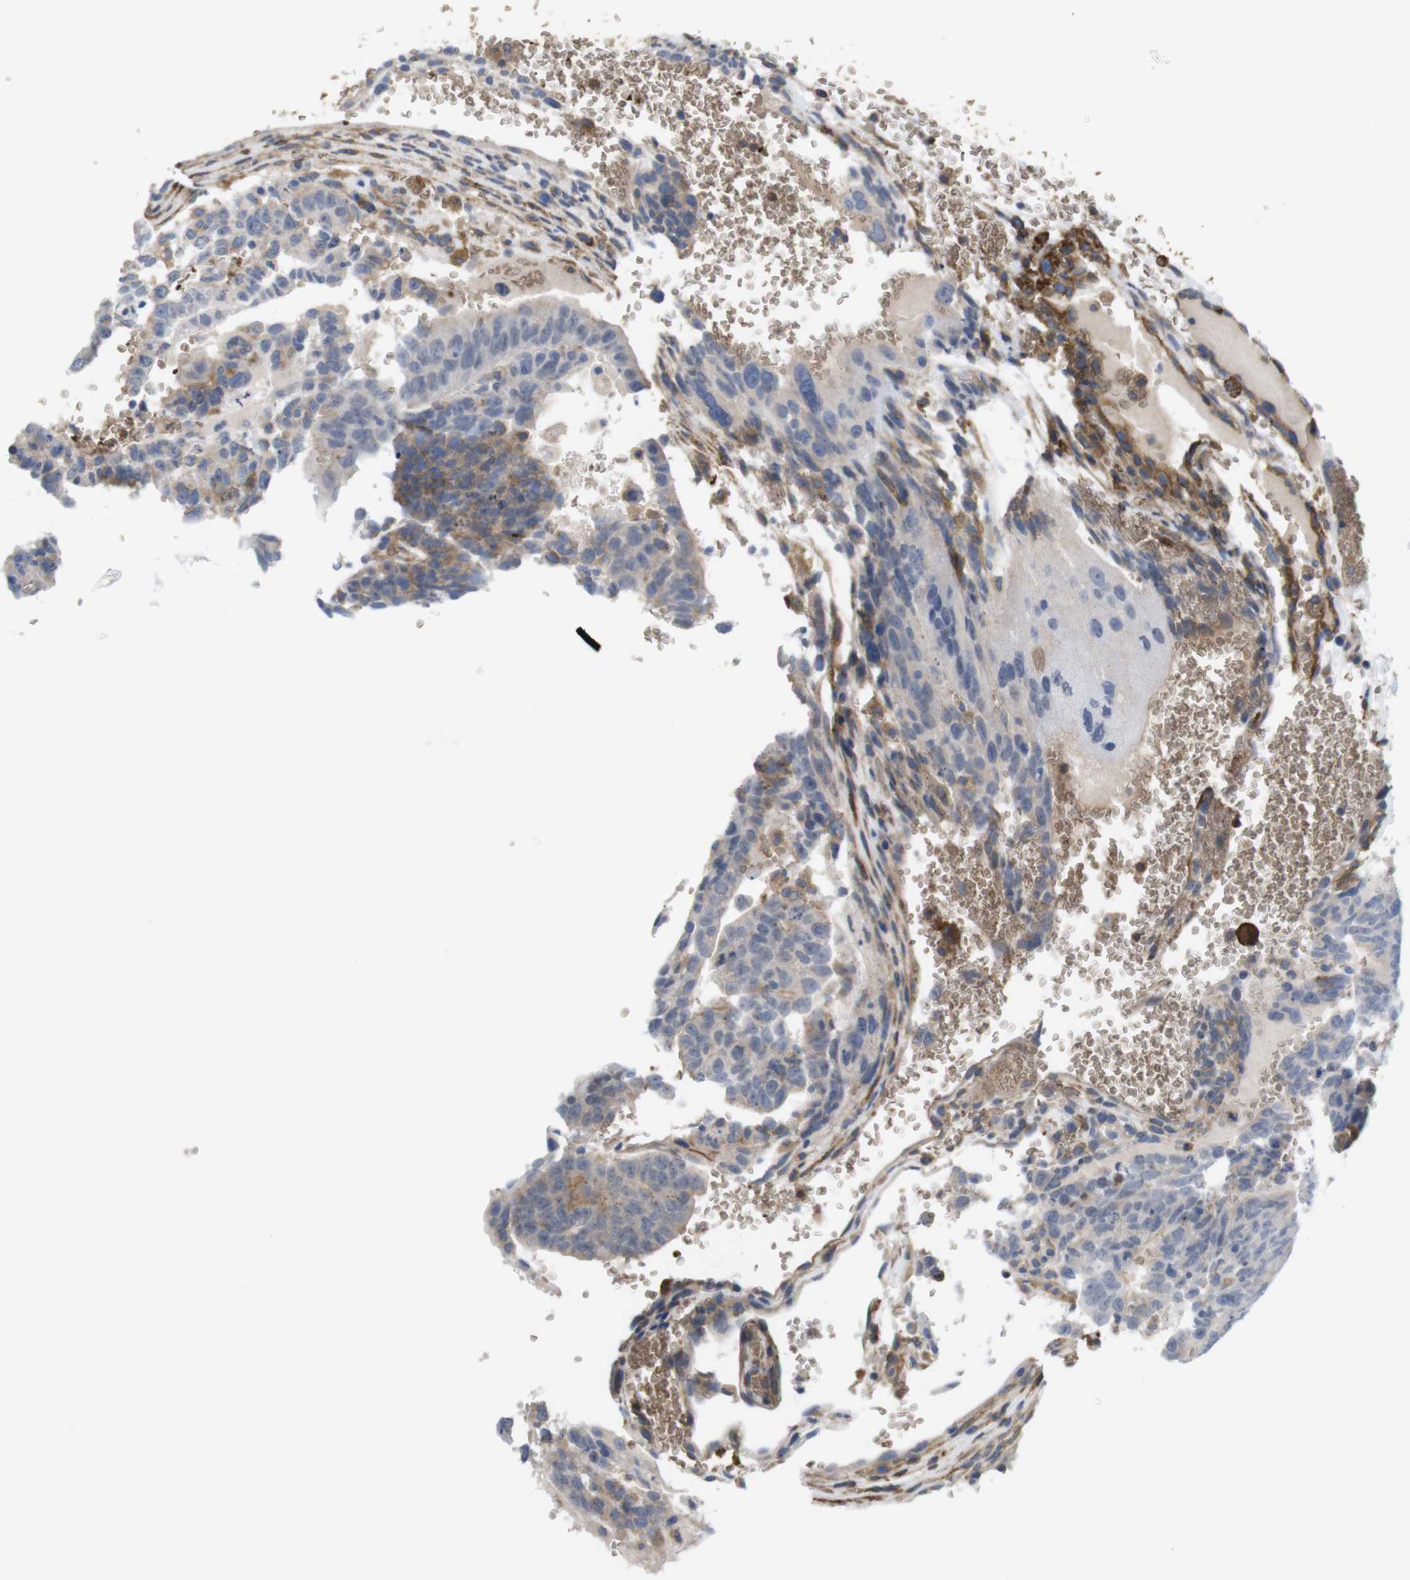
{"staining": {"intensity": "negative", "quantity": "none", "location": "none"}, "tissue": "testis cancer", "cell_type": "Tumor cells", "image_type": "cancer", "snomed": [{"axis": "morphology", "description": "Seminoma, NOS"}, {"axis": "morphology", "description": "Carcinoma, Embryonal, NOS"}, {"axis": "topography", "description": "Testis"}], "caption": "A high-resolution photomicrograph shows IHC staining of testis cancer (seminoma), which demonstrates no significant expression in tumor cells.", "gene": "CYBRD1", "patient": {"sex": "male", "age": 52}}